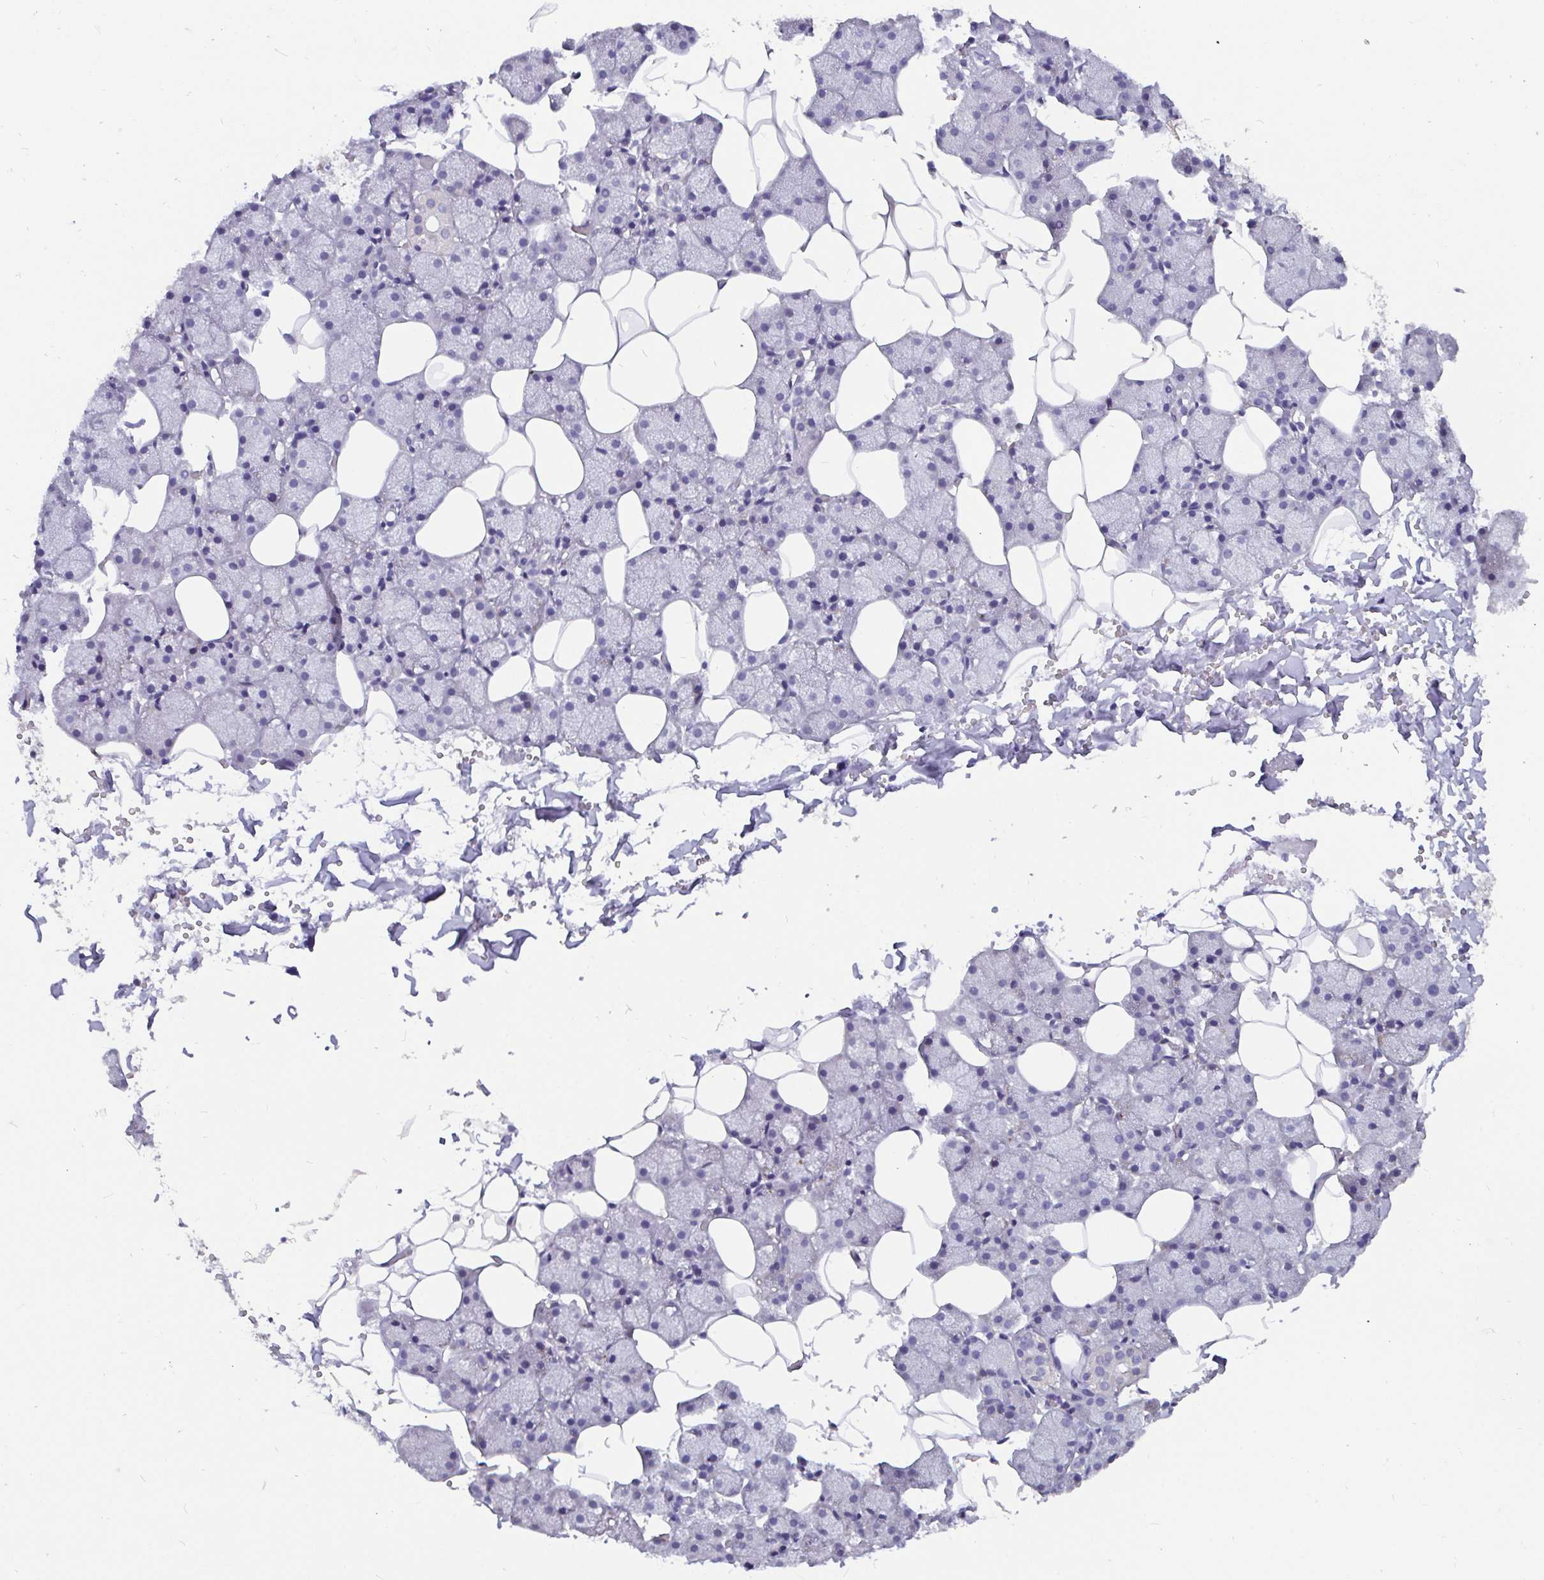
{"staining": {"intensity": "moderate", "quantity": "<25%", "location": "cytoplasmic/membranous"}, "tissue": "salivary gland", "cell_type": "Glandular cells", "image_type": "normal", "snomed": [{"axis": "morphology", "description": "Normal tissue, NOS"}, {"axis": "topography", "description": "Salivary gland"}], "caption": "Protein analysis of benign salivary gland displays moderate cytoplasmic/membranous staining in about <25% of glandular cells. (DAB IHC with brightfield microscopy, high magnification).", "gene": "ADAMTS6", "patient": {"sex": "male", "age": 38}}